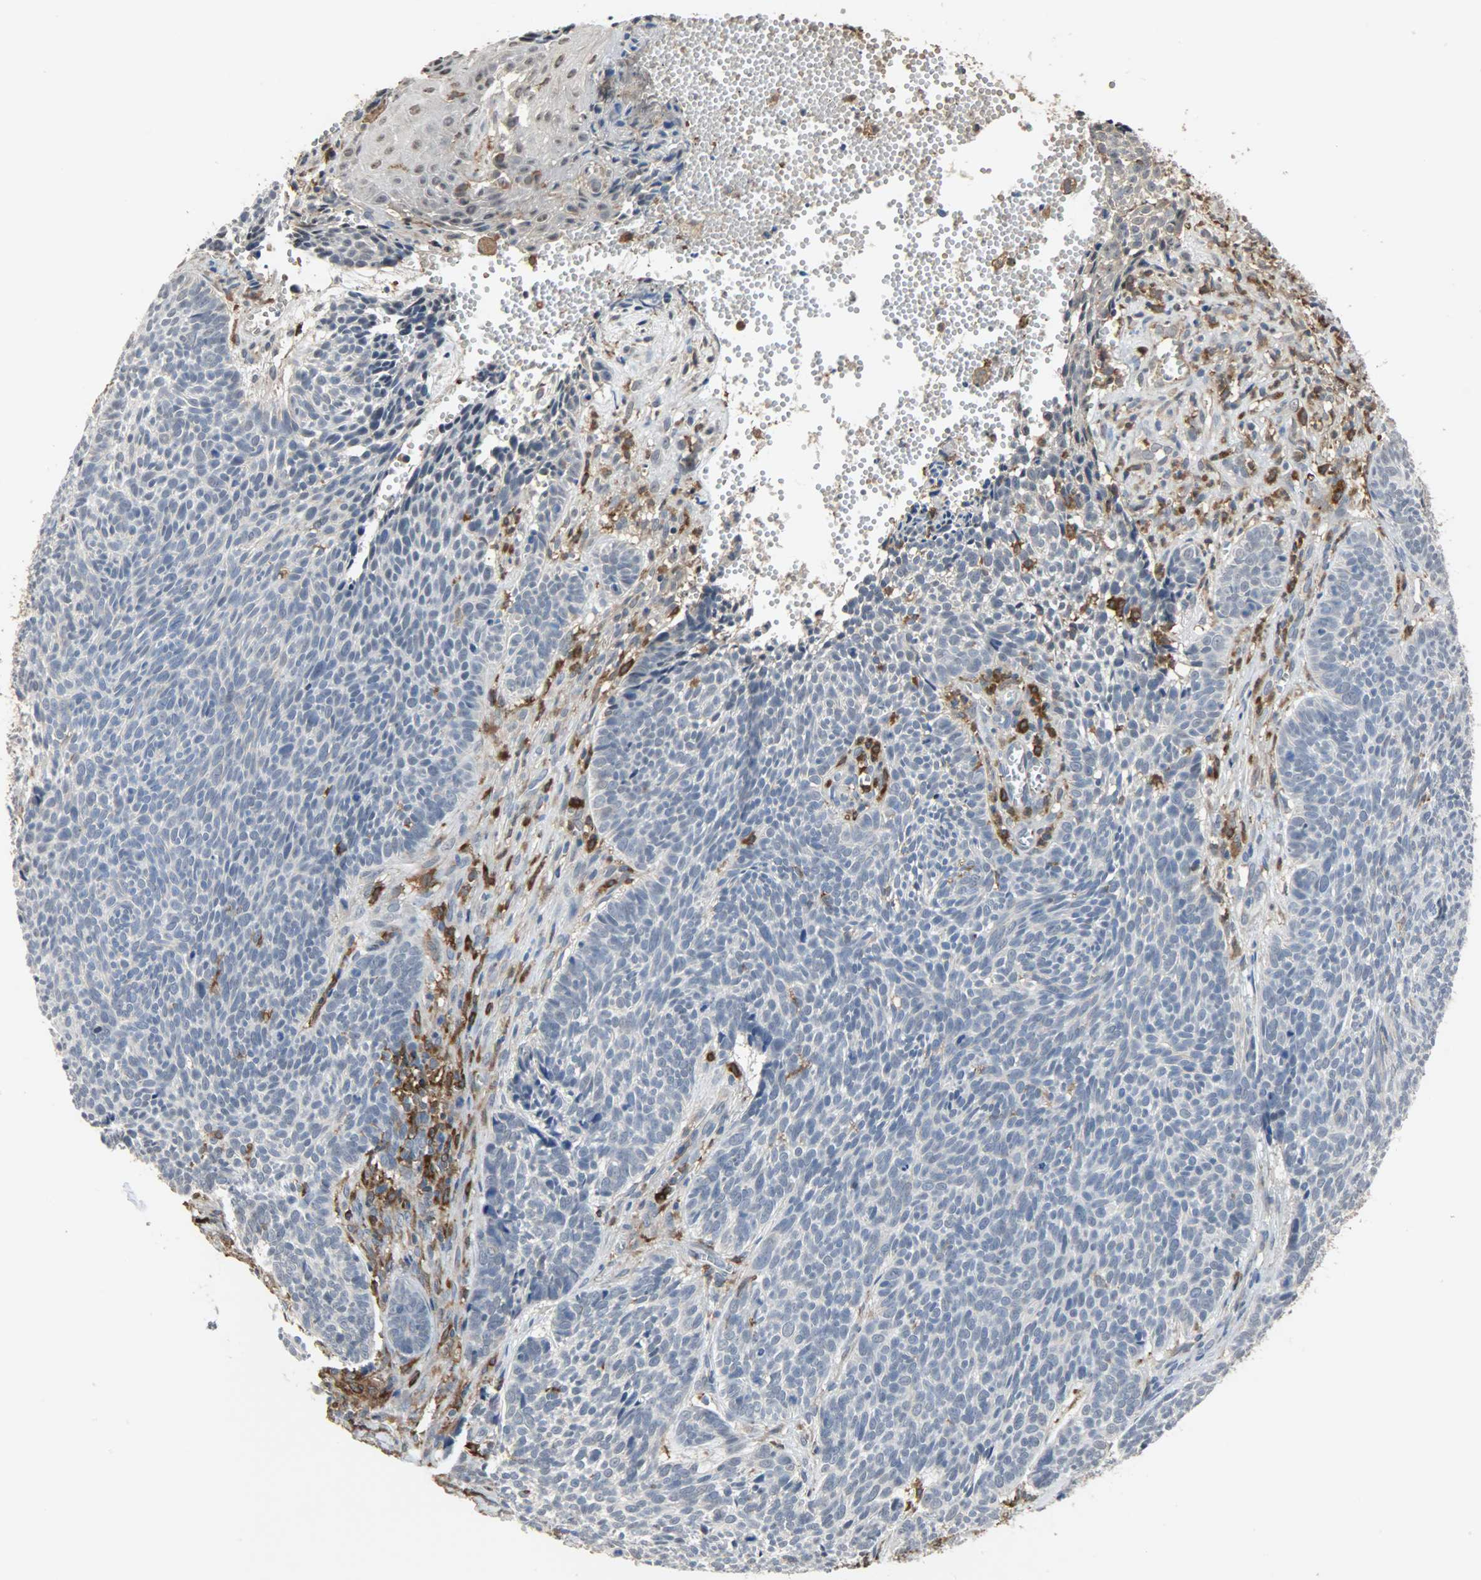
{"staining": {"intensity": "negative", "quantity": "none", "location": "none"}, "tissue": "skin cancer", "cell_type": "Tumor cells", "image_type": "cancer", "snomed": [{"axis": "morphology", "description": "Basal cell carcinoma"}, {"axis": "topography", "description": "Skin"}], "caption": "This micrograph is of skin basal cell carcinoma stained with immunohistochemistry (IHC) to label a protein in brown with the nuclei are counter-stained blue. There is no expression in tumor cells. Brightfield microscopy of immunohistochemistry (IHC) stained with DAB (3,3'-diaminobenzidine) (brown) and hematoxylin (blue), captured at high magnification.", "gene": "SKAP2", "patient": {"sex": "male", "age": 84}}